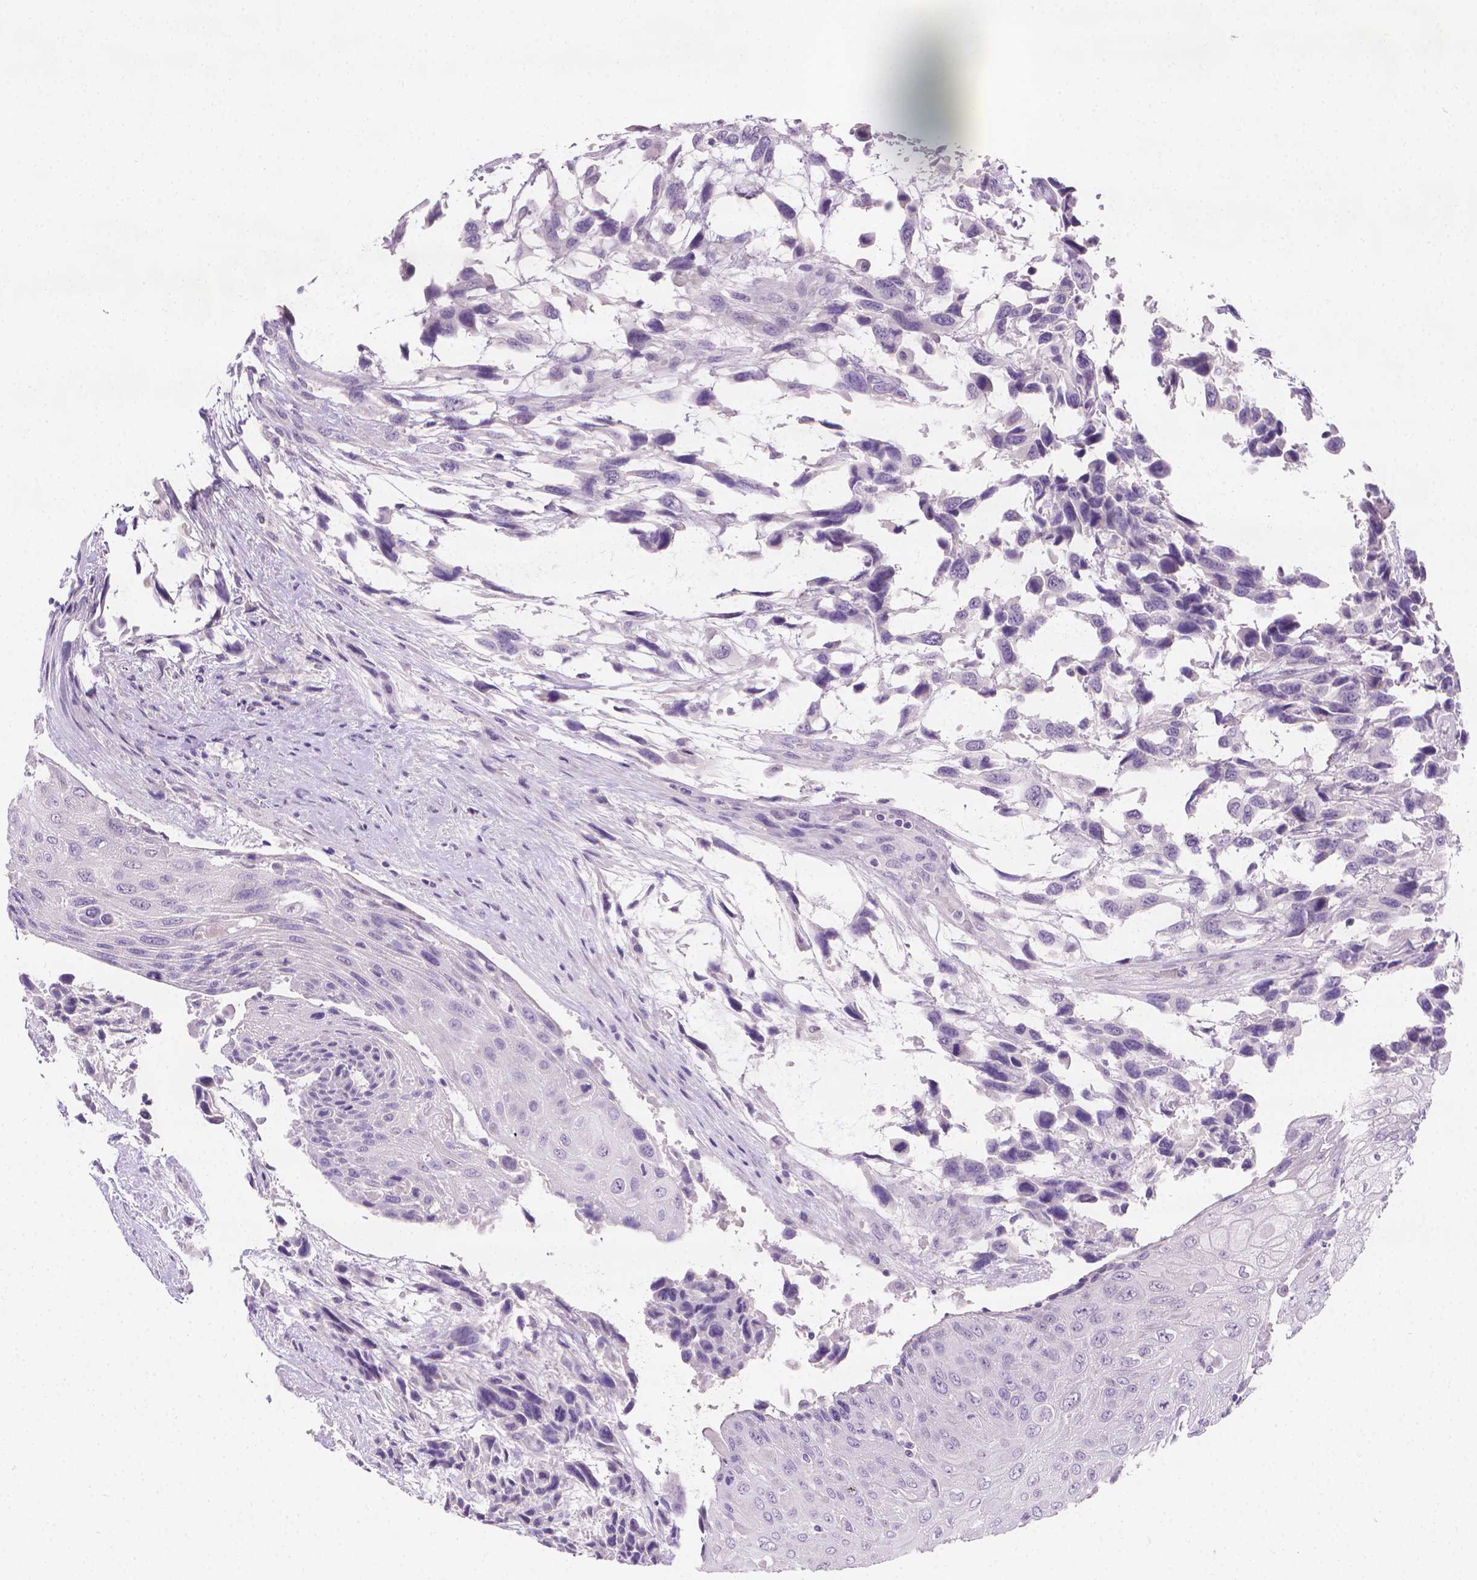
{"staining": {"intensity": "negative", "quantity": "none", "location": "none"}, "tissue": "urothelial cancer", "cell_type": "Tumor cells", "image_type": "cancer", "snomed": [{"axis": "morphology", "description": "Urothelial carcinoma, High grade"}, {"axis": "topography", "description": "Urinary bladder"}], "caption": "This is an immunohistochemistry (IHC) photomicrograph of urothelial cancer. There is no positivity in tumor cells.", "gene": "TNNI2", "patient": {"sex": "female", "age": 70}}